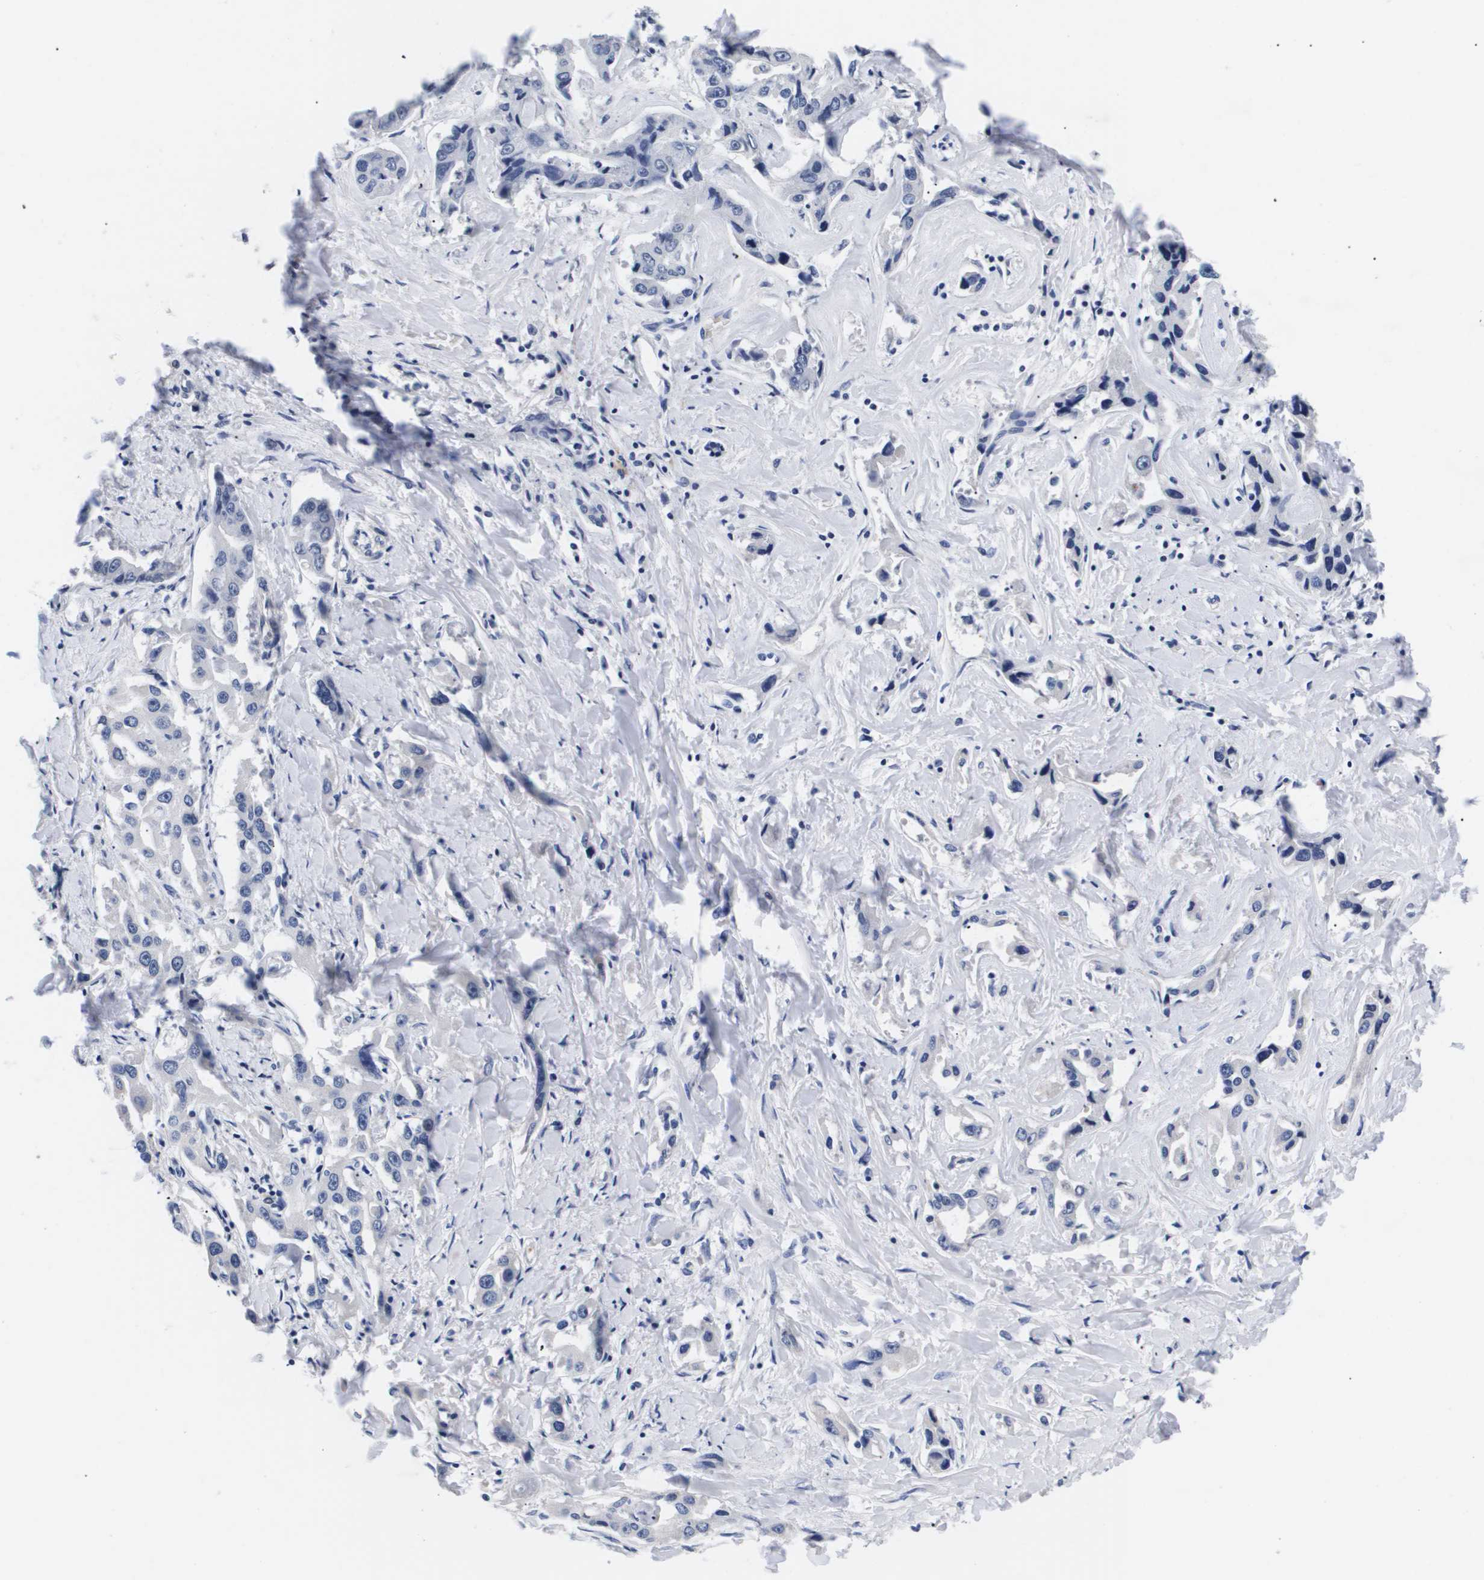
{"staining": {"intensity": "negative", "quantity": "none", "location": "none"}, "tissue": "liver cancer", "cell_type": "Tumor cells", "image_type": "cancer", "snomed": [{"axis": "morphology", "description": "Cholangiocarcinoma"}, {"axis": "topography", "description": "Liver"}], "caption": "This is an immunohistochemistry micrograph of human liver cholangiocarcinoma. There is no expression in tumor cells.", "gene": "ATP6V0A4", "patient": {"sex": "male", "age": 59}}